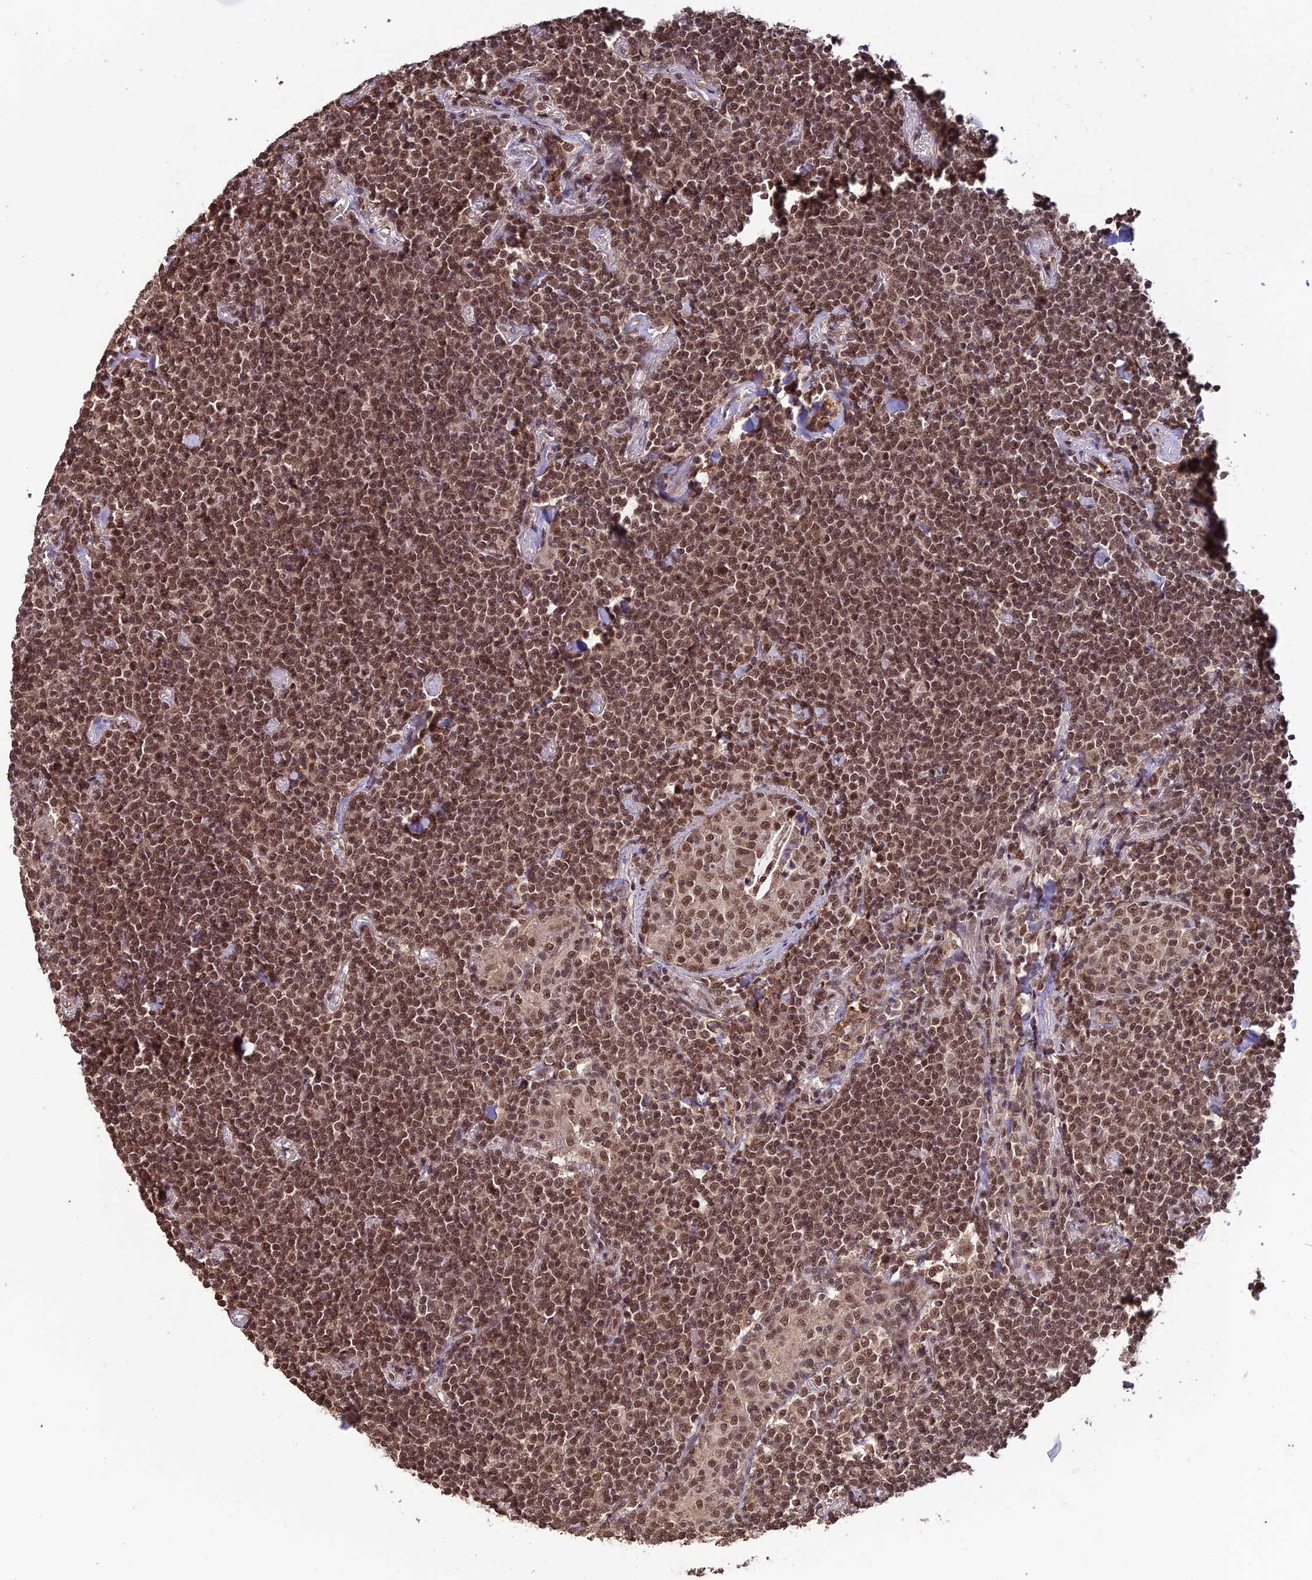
{"staining": {"intensity": "moderate", "quantity": ">75%", "location": "nuclear"}, "tissue": "lymphoma", "cell_type": "Tumor cells", "image_type": "cancer", "snomed": [{"axis": "morphology", "description": "Malignant lymphoma, non-Hodgkin's type, Low grade"}, {"axis": "topography", "description": "Lung"}], "caption": "Immunohistochemistry (IHC) micrograph of human lymphoma stained for a protein (brown), which displays medium levels of moderate nuclear positivity in about >75% of tumor cells.", "gene": "CABIN1", "patient": {"sex": "female", "age": 71}}